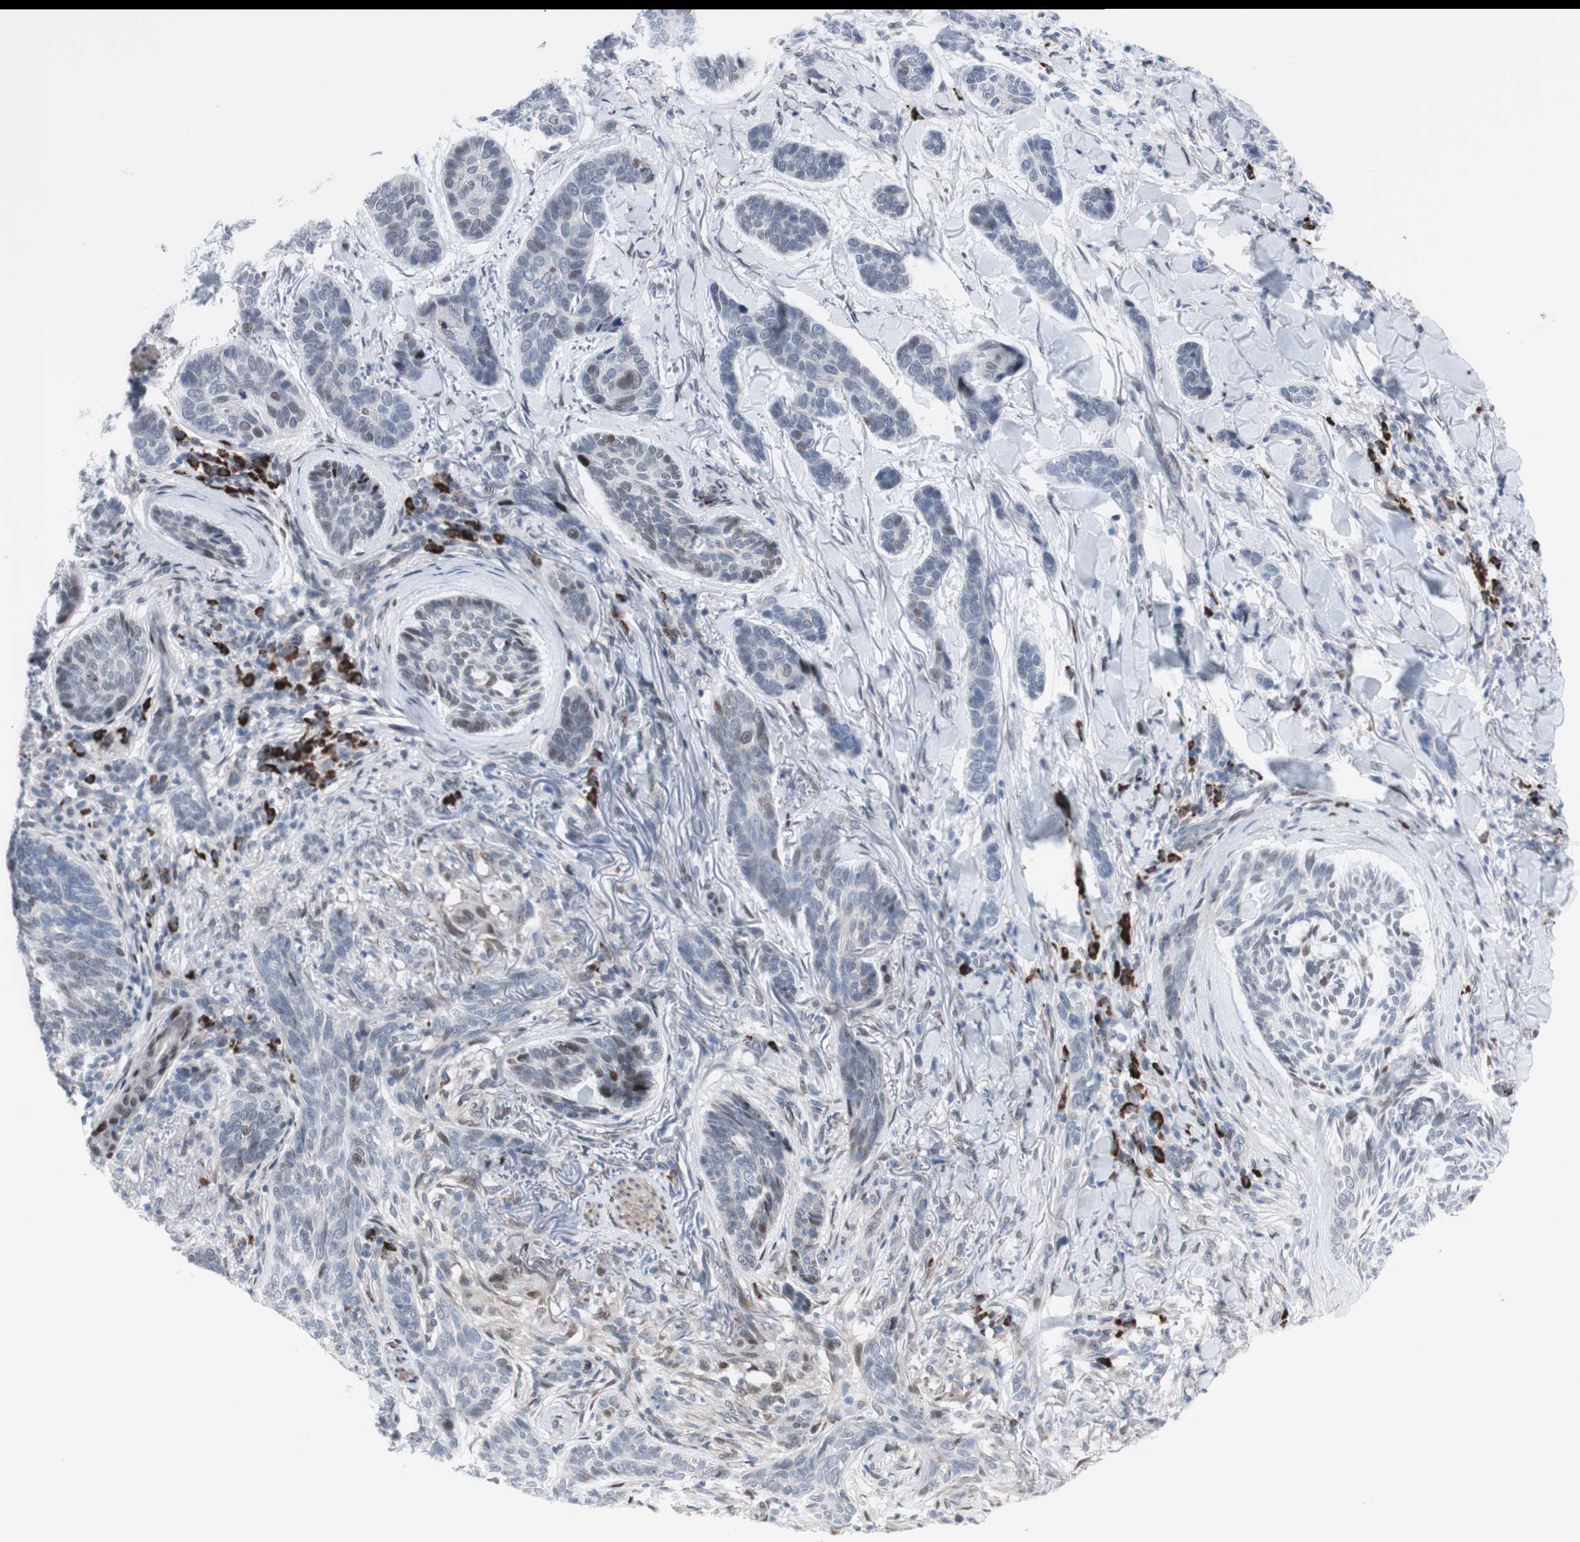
{"staining": {"intensity": "negative", "quantity": "none", "location": "none"}, "tissue": "skin cancer", "cell_type": "Tumor cells", "image_type": "cancer", "snomed": [{"axis": "morphology", "description": "Basal cell carcinoma"}, {"axis": "topography", "description": "Skin"}], "caption": "High power microscopy photomicrograph of an immunohistochemistry (IHC) histopathology image of skin basal cell carcinoma, revealing no significant positivity in tumor cells.", "gene": "PHTF2", "patient": {"sex": "male", "age": 43}}